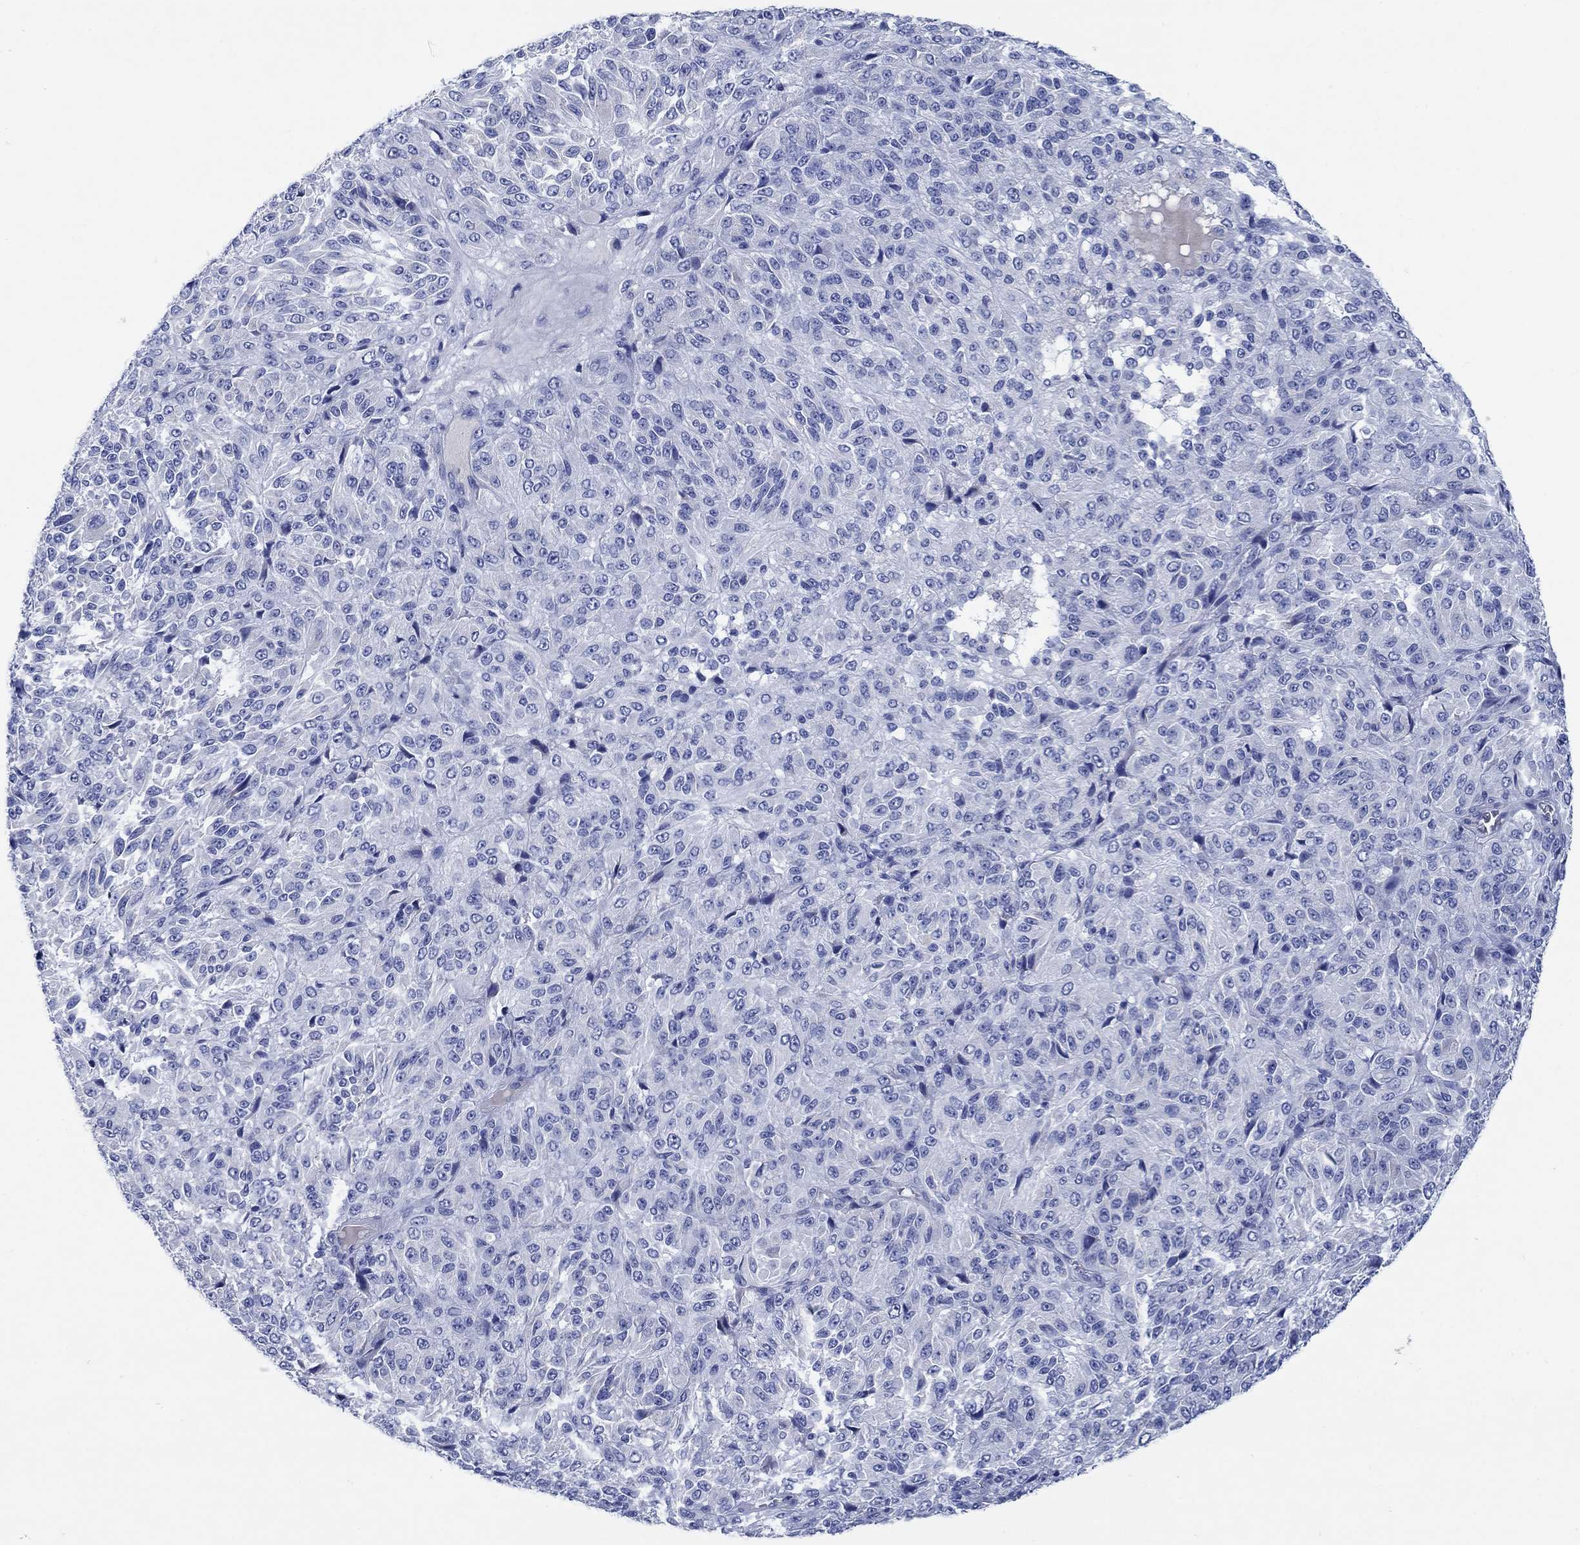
{"staining": {"intensity": "negative", "quantity": "none", "location": "none"}, "tissue": "melanoma", "cell_type": "Tumor cells", "image_type": "cancer", "snomed": [{"axis": "morphology", "description": "Malignant melanoma, Metastatic site"}, {"axis": "topography", "description": "Brain"}], "caption": "A micrograph of melanoma stained for a protein shows no brown staining in tumor cells.", "gene": "TRIM16", "patient": {"sex": "female", "age": 56}}